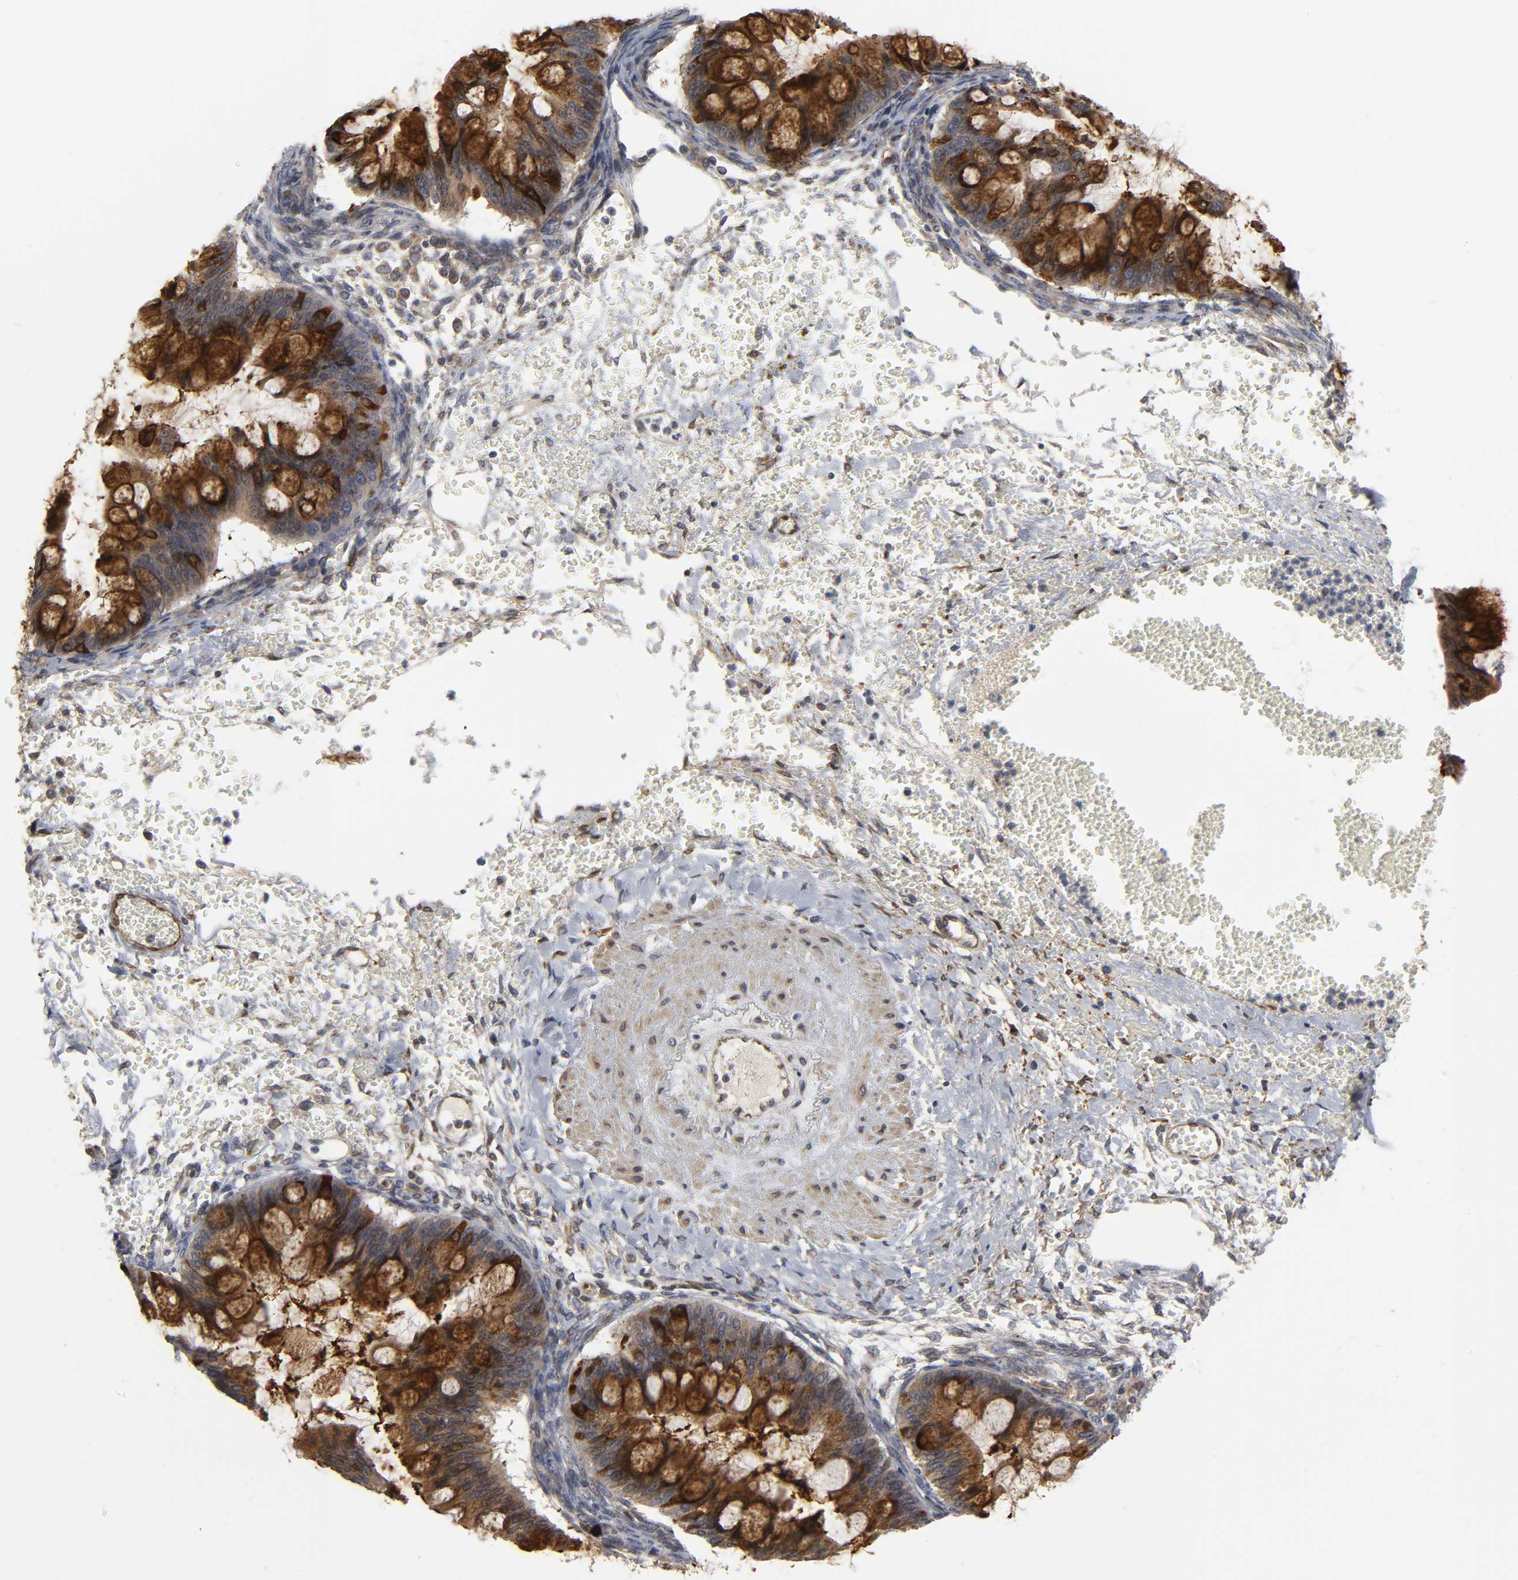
{"staining": {"intensity": "strong", "quantity": ">75%", "location": "cytoplasmic/membranous"}, "tissue": "ovarian cancer", "cell_type": "Tumor cells", "image_type": "cancer", "snomed": [{"axis": "morphology", "description": "Cystadenocarcinoma, mucinous, NOS"}, {"axis": "topography", "description": "Ovary"}], "caption": "Immunohistochemistry of human ovarian cancer (mucinous cystadenocarcinoma) reveals high levels of strong cytoplasmic/membranous staining in approximately >75% of tumor cells. (DAB = brown stain, brightfield microscopy at high magnification).", "gene": "ASB6", "patient": {"sex": "female", "age": 73}}